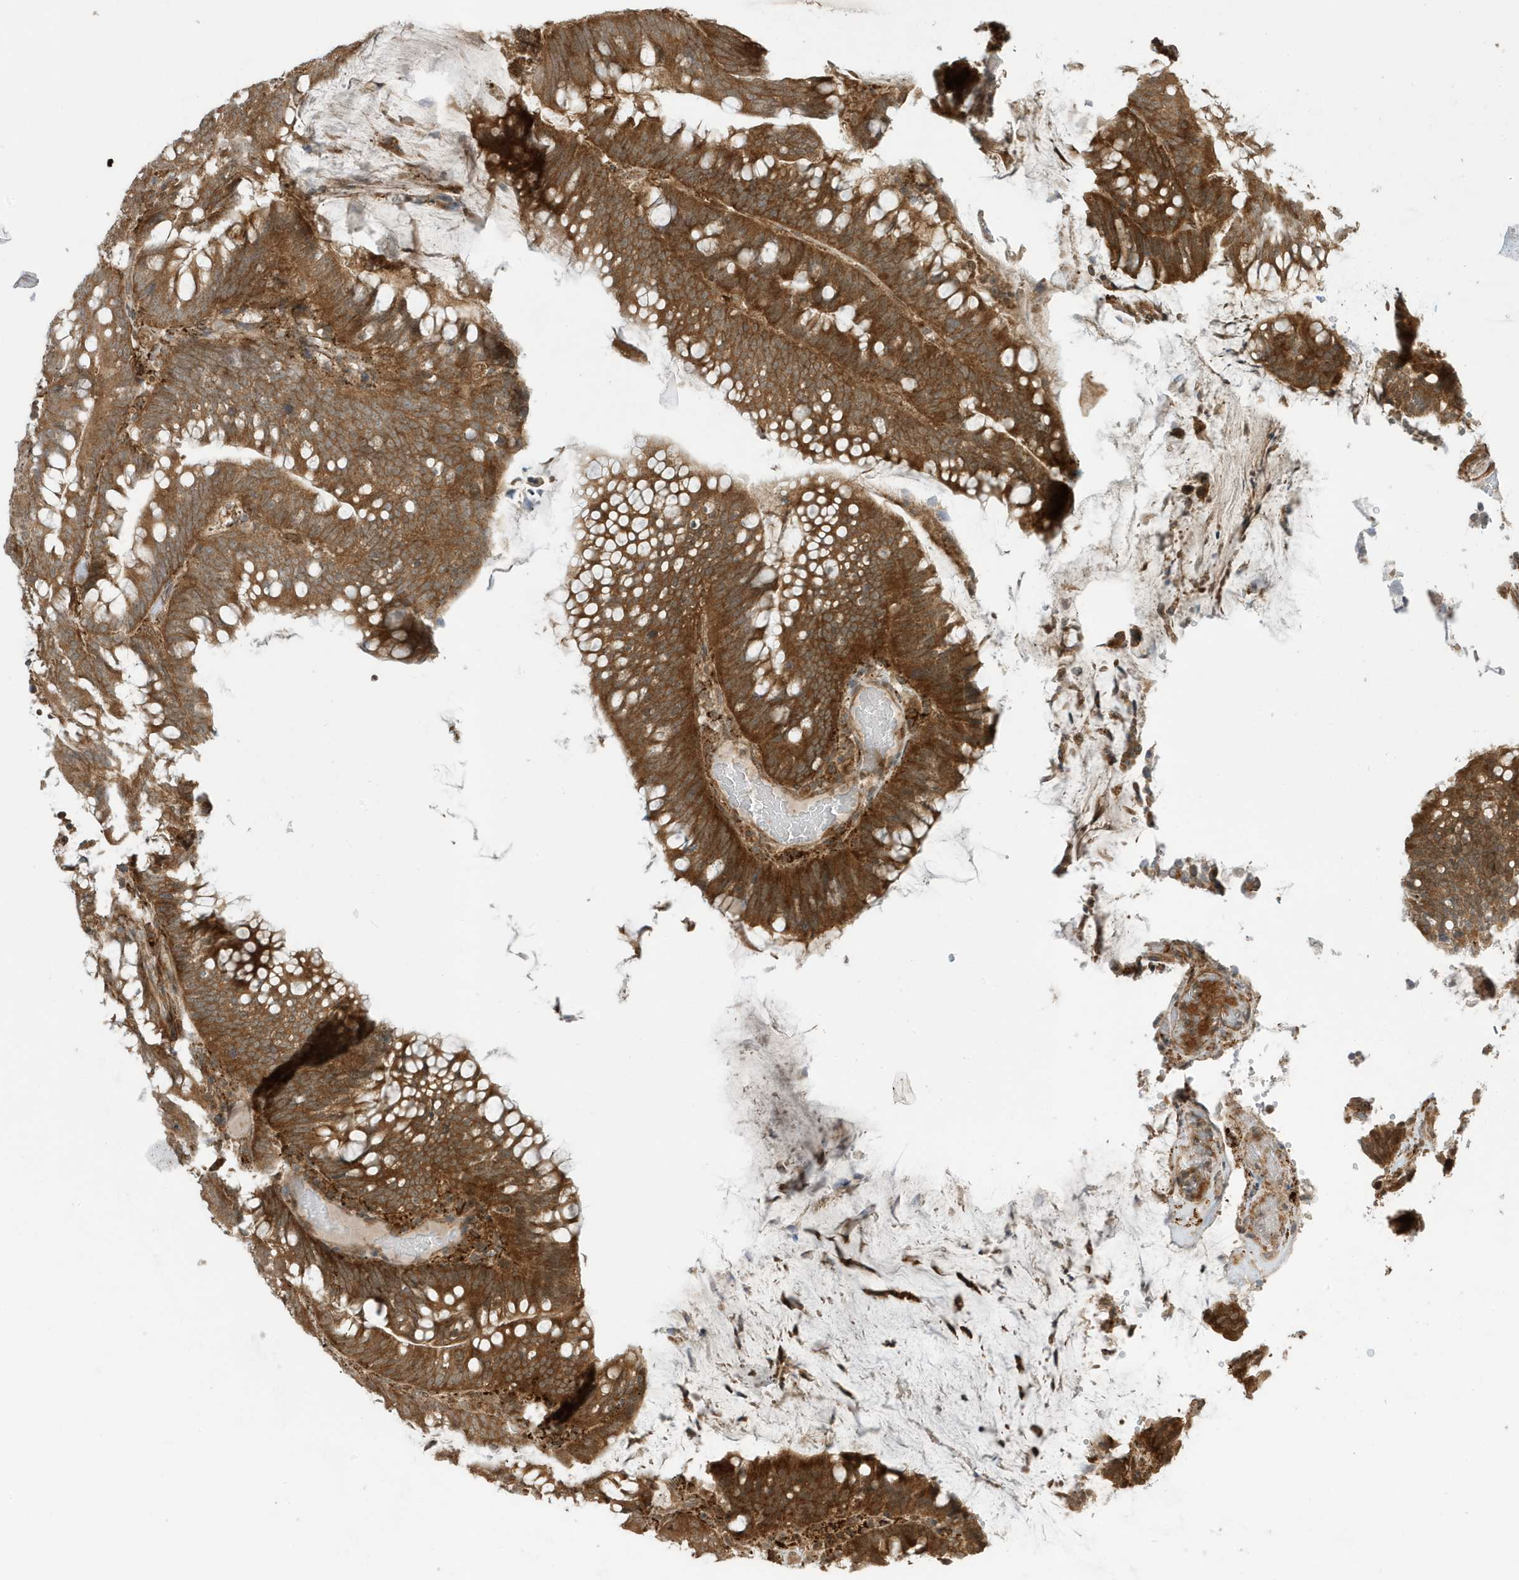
{"staining": {"intensity": "strong", "quantity": ">75%", "location": "cytoplasmic/membranous"}, "tissue": "colorectal cancer", "cell_type": "Tumor cells", "image_type": "cancer", "snomed": [{"axis": "morphology", "description": "Adenocarcinoma, NOS"}, {"axis": "topography", "description": "Colon"}], "caption": "Strong cytoplasmic/membranous protein staining is present in approximately >75% of tumor cells in colorectal cancer (adenocarcinoma).", "gene": "DHX36", "patient": {"sex": "female", "age": 66}}